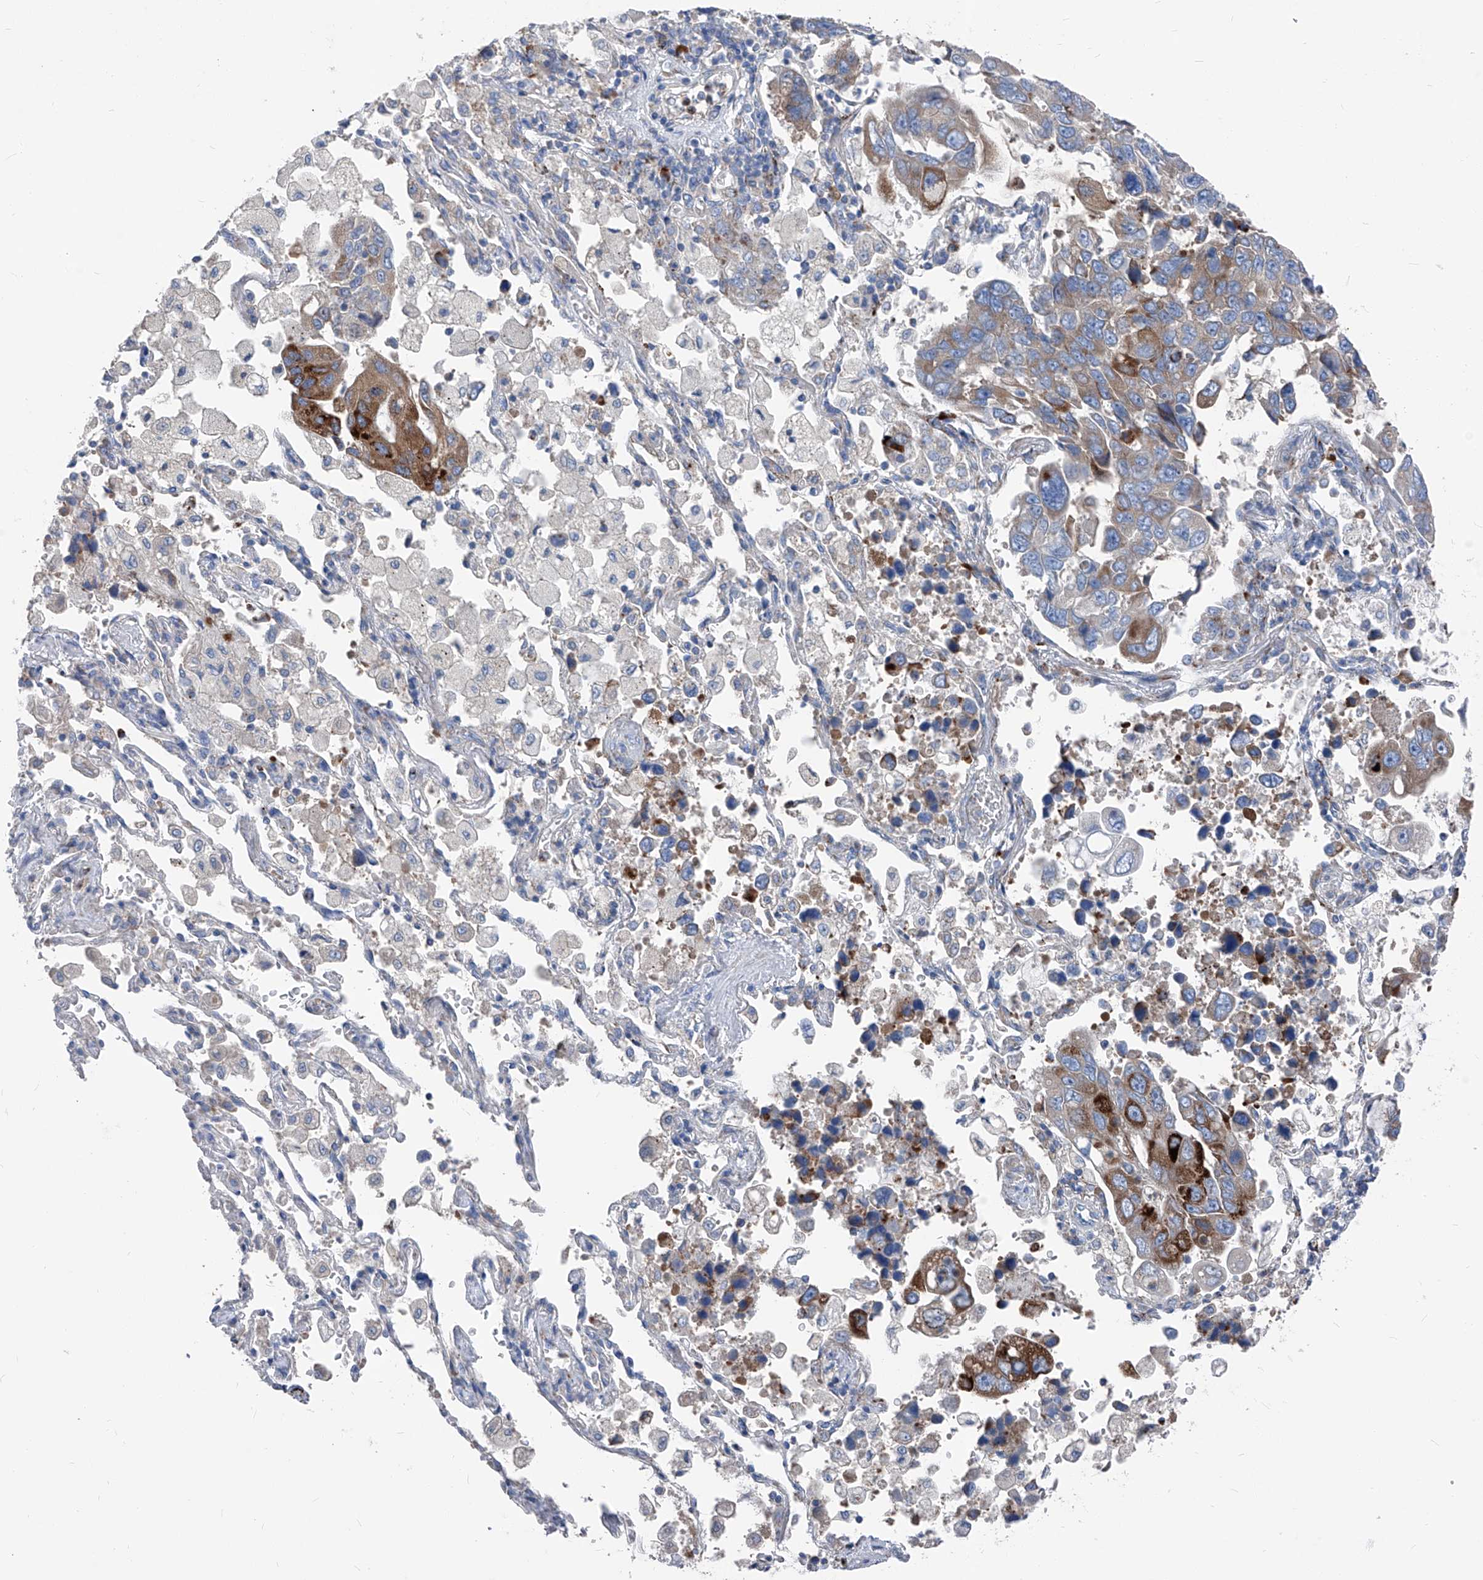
{"staining": {"intensity": "moderate", "quantity": "<25%", "location": "cytoplasmic/membranous"}, "tissue": "lung cancer", "cell_type": "Tumor cells", "image_type": "cancer", "snomed": [{"axis": "morphology", "description": "Adenocarcinoma, NOS"}, {"axis": "topography", "description": "Lung"}], "caption": "This is a photomicrograph of immunohistochemistry staining of lung cancer, which shows moderate expression in the cytoplasmic/membranous of tumor cells.", "gene": "IFI27", "patient": {"sex": "male", "age": 64}}